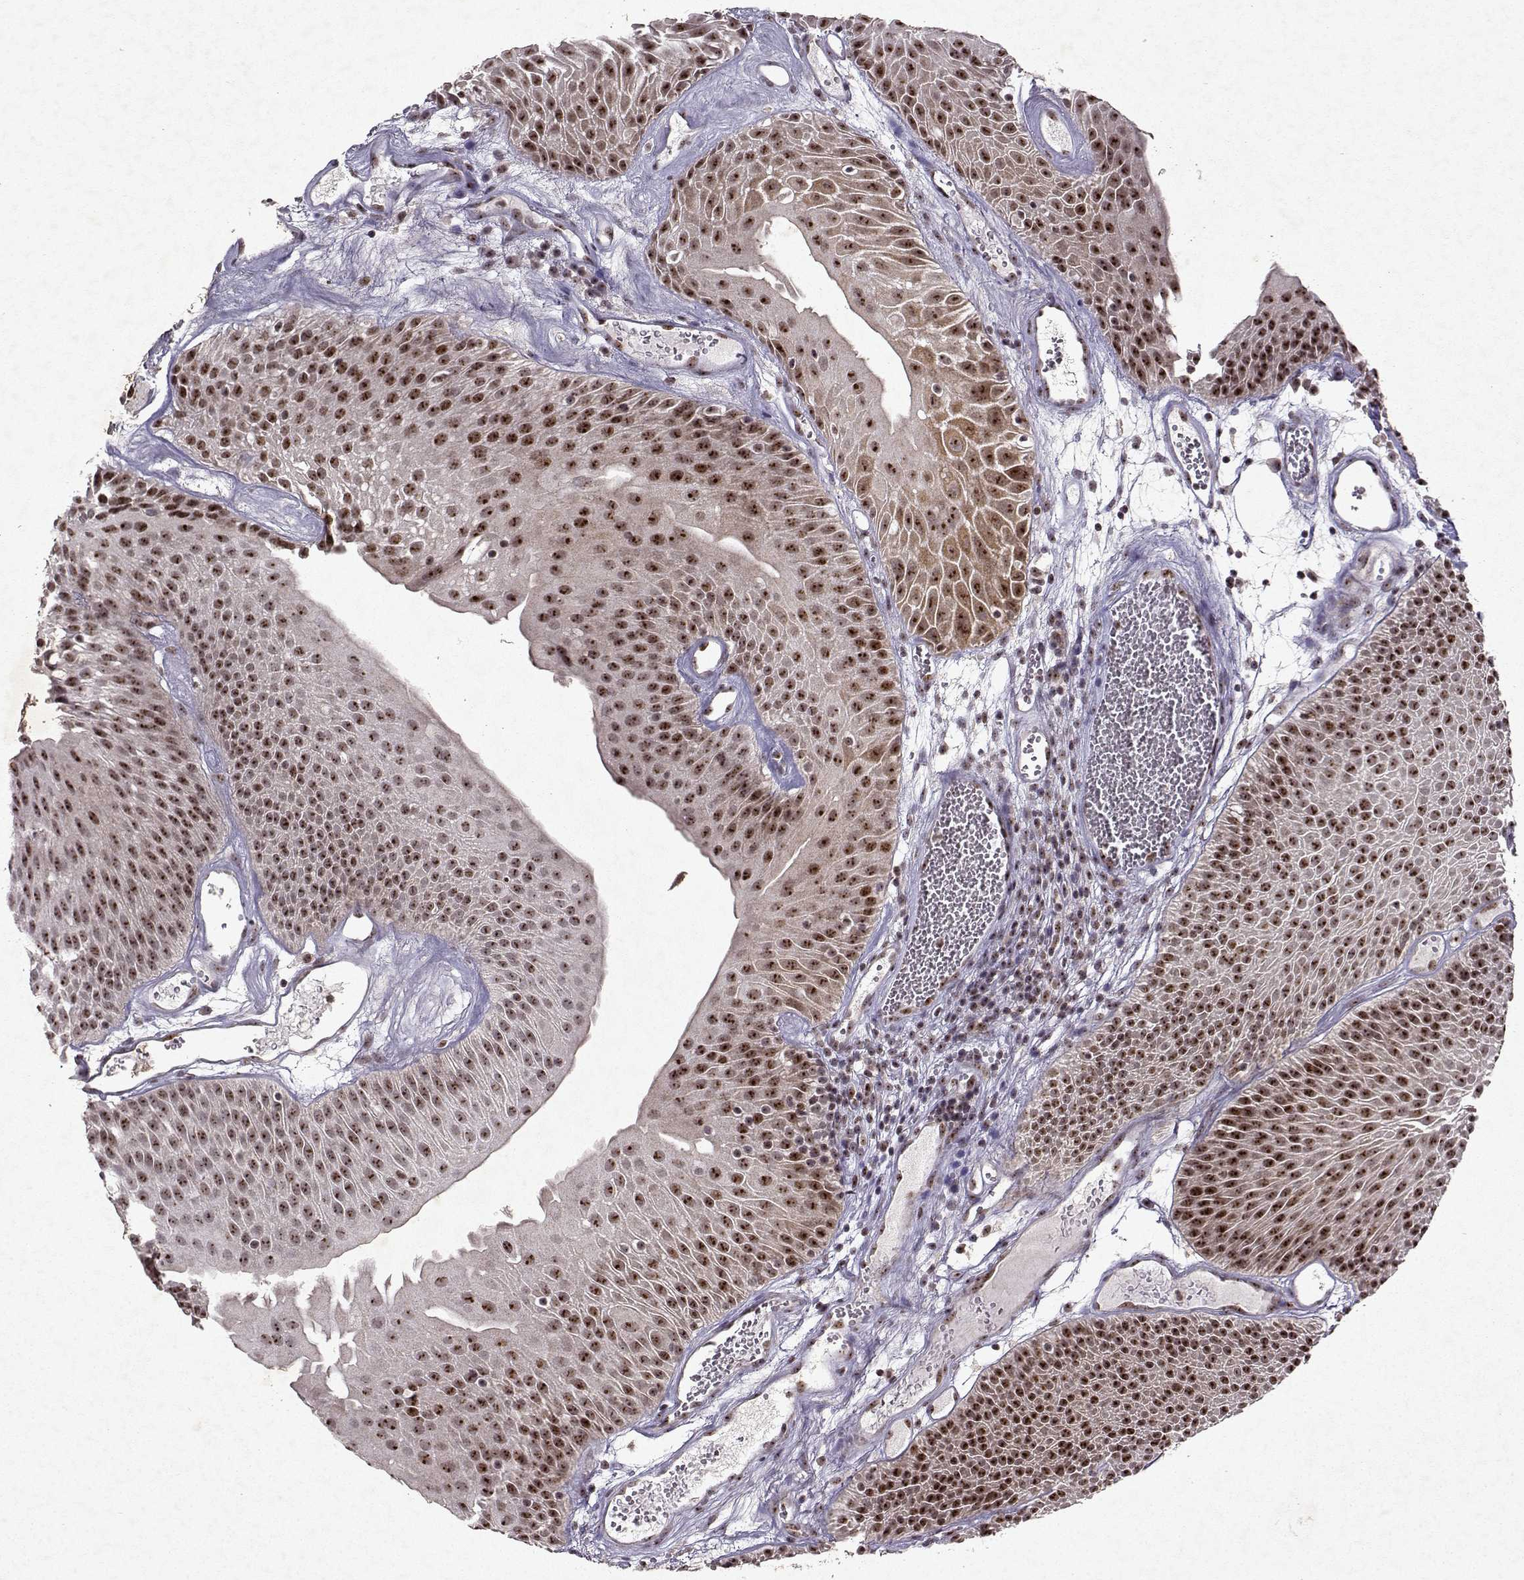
{"staining": {"intensity": "moderate", "quantity": ">75%", "location": "nuclear"}, "tissue": "urothelial cancer", "cell_type": "Tumor cells", "image_type": "cancer", "snomed": [{"axis": "morphology", "description": "Urothelial carcinoma, Low grade"}, {"axis": "topography", "description": "Urinary bladder"}], "caption": "Protein analysis of urothelial carcinoma (low-grade) tissue reveals moderate nuclear expression in about >75% of tumor cells.", "gene": "DDX56", "patient": {"sex": "male", "age": 52}}